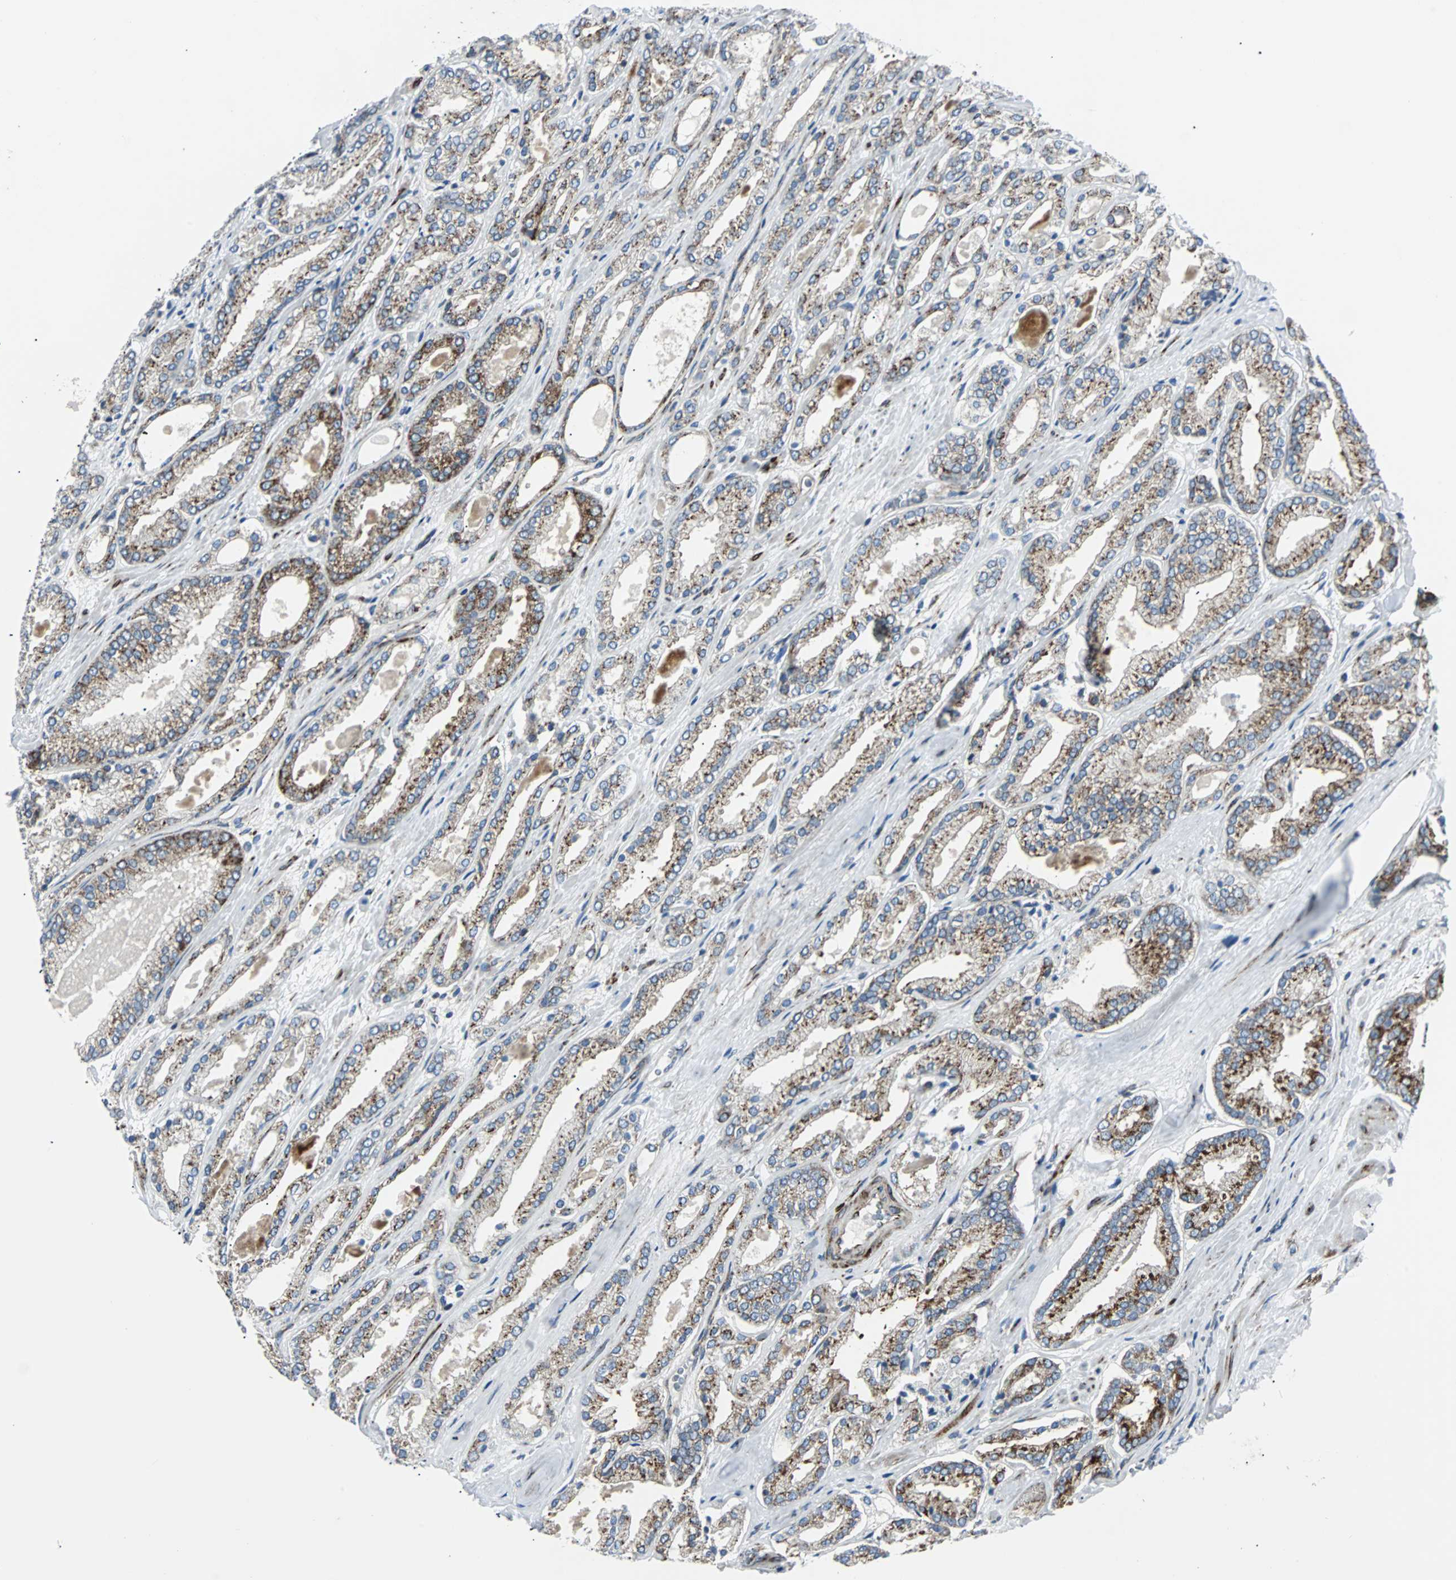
{"staining": {"intensity": "moderate", "quantity": ">75%", "location": "cytoplasmic/membranous"}, "tissue": "prostate cancer", "cell_type": "Tumor cells", "image_type": "cancer", "snomed": [{"axis": "morphology", "description": "Adenocarcinoma, Low grade"}, {"axis": "topography", "description": "Prostate"}], "caption": "Protein expression analysis of prostate cancer exhibits moderate cytoplasmic/membranous positivity in about >75% of tumor cells. The staining was performed using DAB (3,3'-diaminobenzidine), with brown indicating positive protein expression. Nuclei are stained blue with hematoxylin.", "gene": "BBC3", "patient": {"sex": "male", "age": 59}}